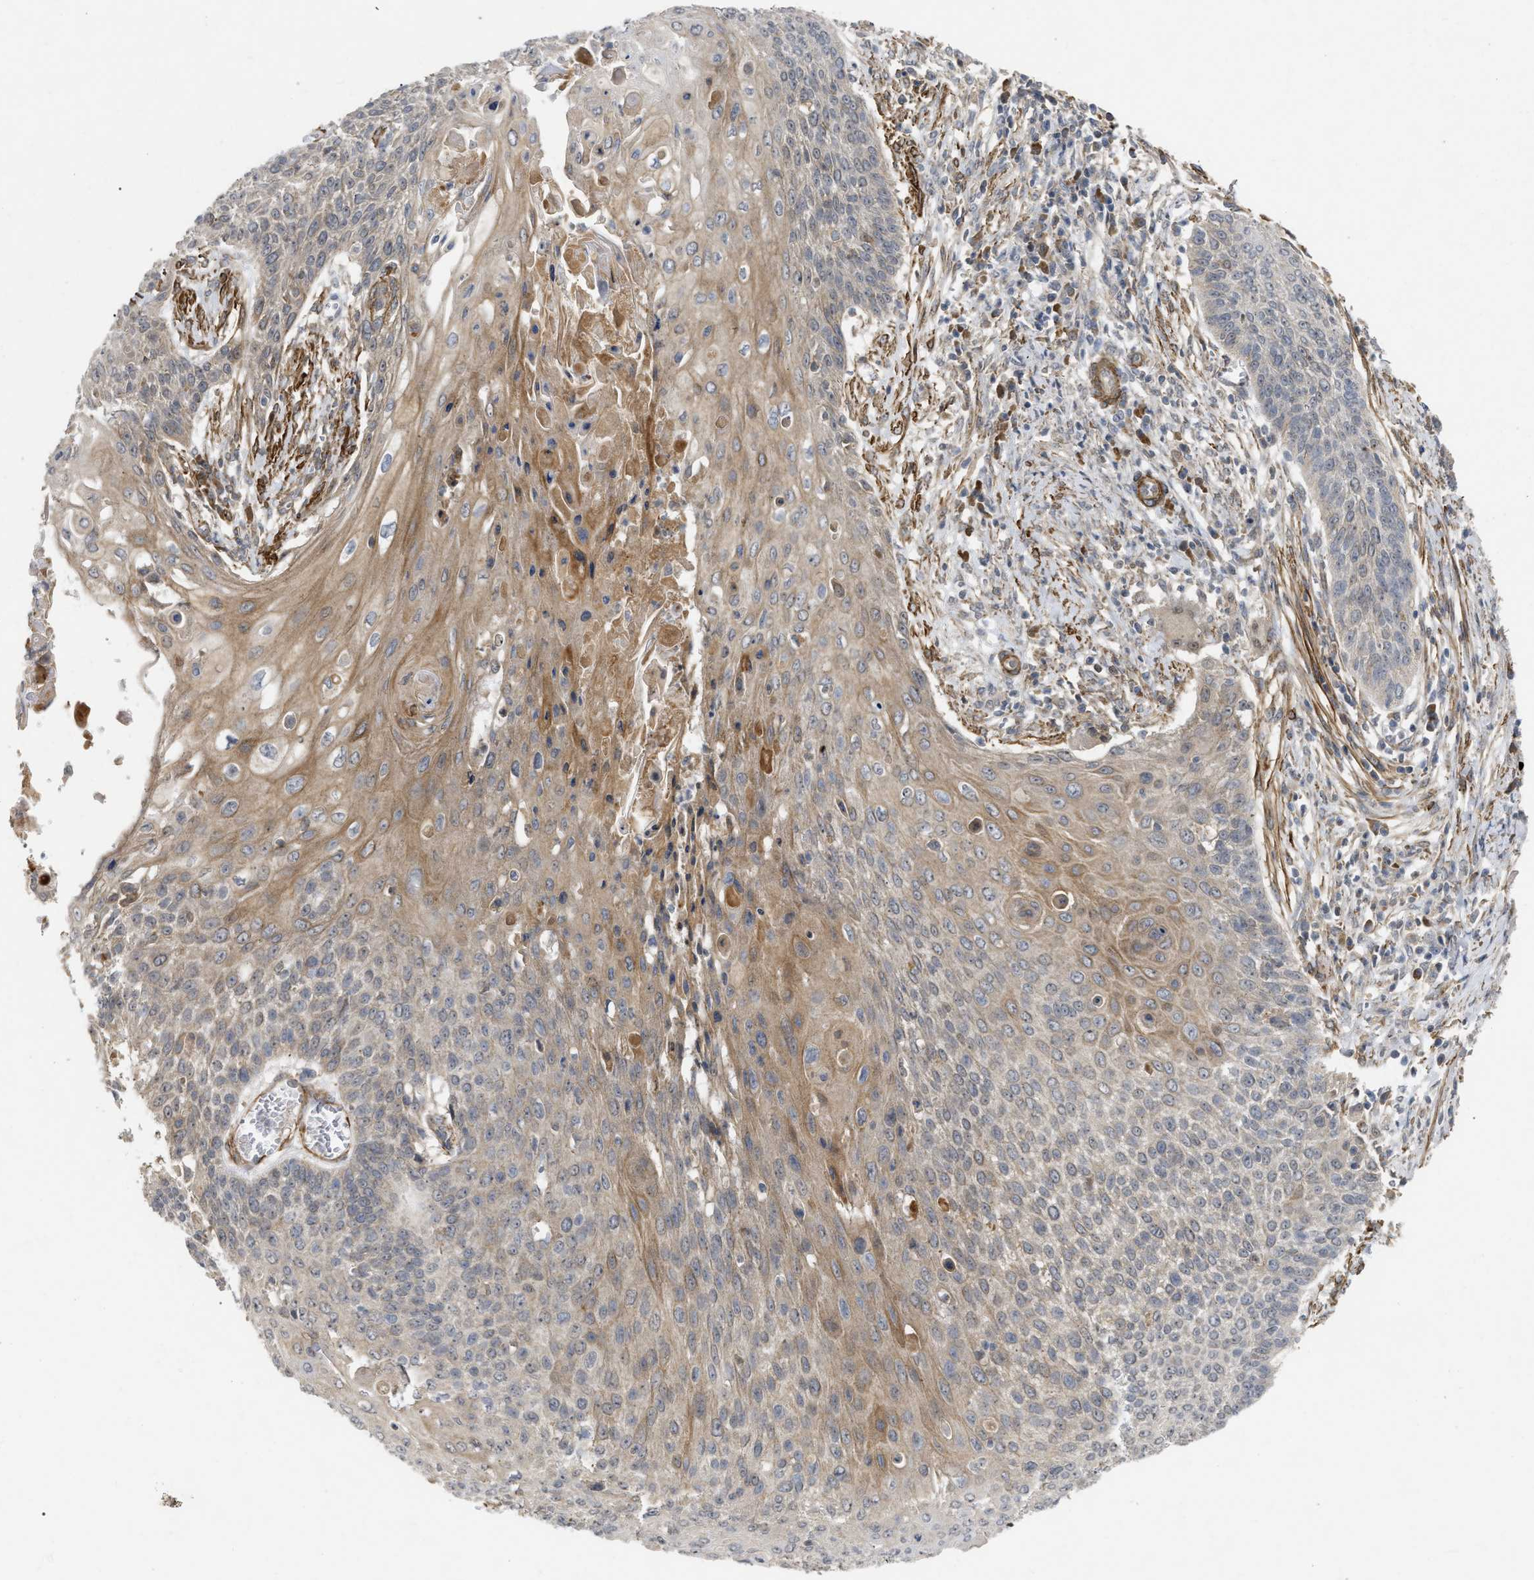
{"staining": {"intensity": "weak", "quantity": "<25%", "location": "cytoplasmic/membranous"}, "tissue": "cervical cancer", "cell_type": "Tumor cells", "image_type": "cancer", "snomed": [{"axis": "morphology", "description": "Squamous cell carcinoma, NOS"}, {"axis": "topography", "description": "Cervix"}], "caption": "IHC of cervical cancer reveals no expression in tumor cells.", "gene": "ST6GALNAC6", "patient": {"sex": "female", "age": 39}}